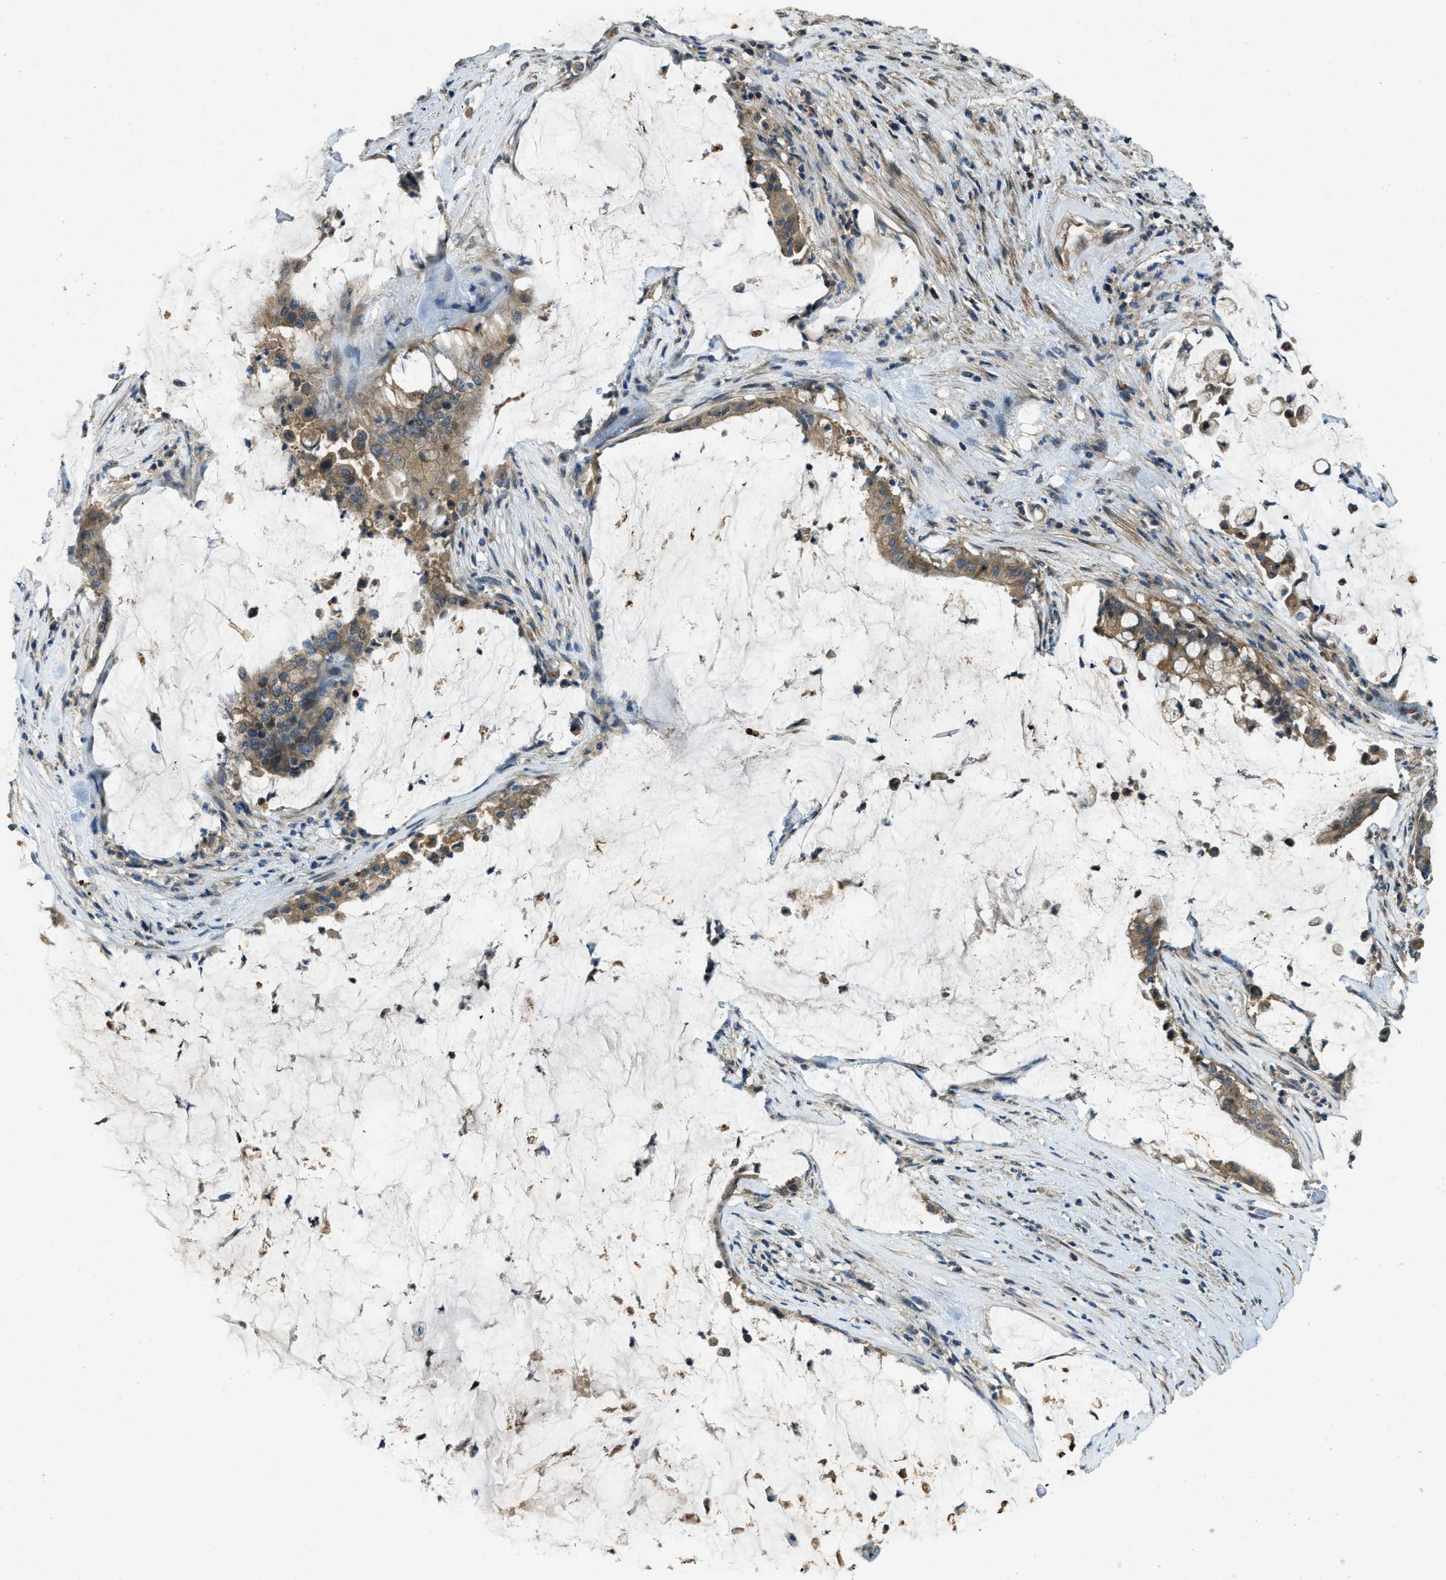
{"staining": {"intensity": "weak", "quantity": ">75%", "location": "cytoplasmic/membranous"}, "tissue": "pancreatic cancer", "cell_type": "Tumor cells", "image_type": "cancer", "snomed": [{"axis": "morphology", "description": "Adenocarcinoma, NOS"}, {"axis": "topography", "description": "Pancreas"}], "caption": "The histopathology image demonstrates immunohistochemical staining of pancreatic adenocarcinoma. There is weak cytoplasmic/membranous staining is seen in approximately >75% of tumor cells. Nuclei are stained in blue.", "gene": "ATP8B1", "patient": {"sex": "male", "age": 41}}